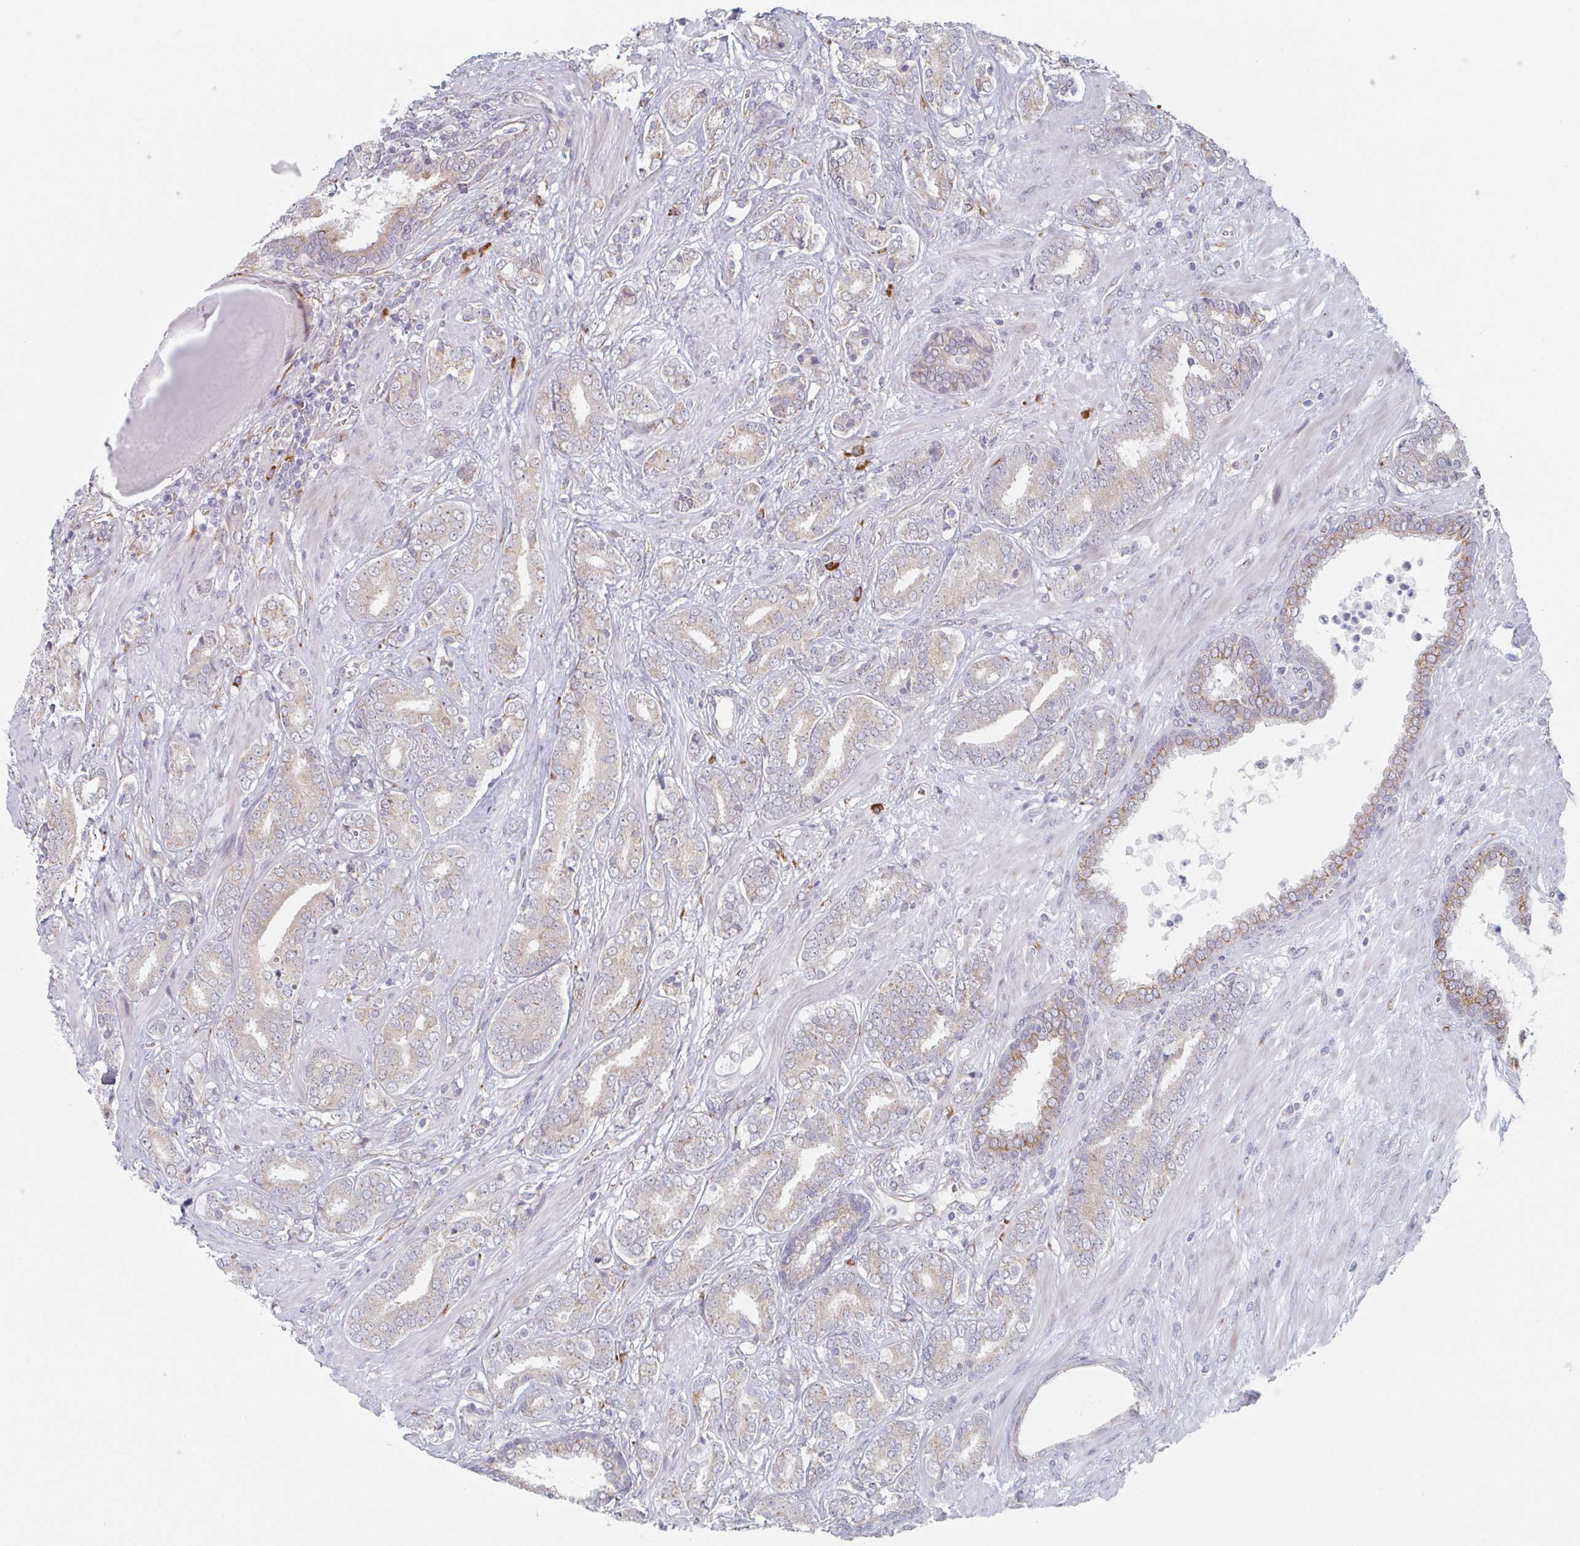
{"staining": {"intensity": "weak", "quantity": ">75%", "location": "cytoplasmic/membranous"}, "tissue": "prostate cancer", "cell_type": "Tumor cells", "image_type": "cancer", "snomed": [{"axis": "morphology", "description": "Adenocarcinoma, High grade"}, {"axis": "topography", "description": "Prostate"}], "caption": "DAB (3,3'-diaminobenzidine) immunohistochemical staining of adenocarcinoma (high-grade) (prostate) displays weak cytoplasmic/membranous protein expression in approximately >75% of tumor cells. Nuclei are stained in blue.", "gene": "TRAPPC10", "patient": {"sex": "male", "age": 62}}